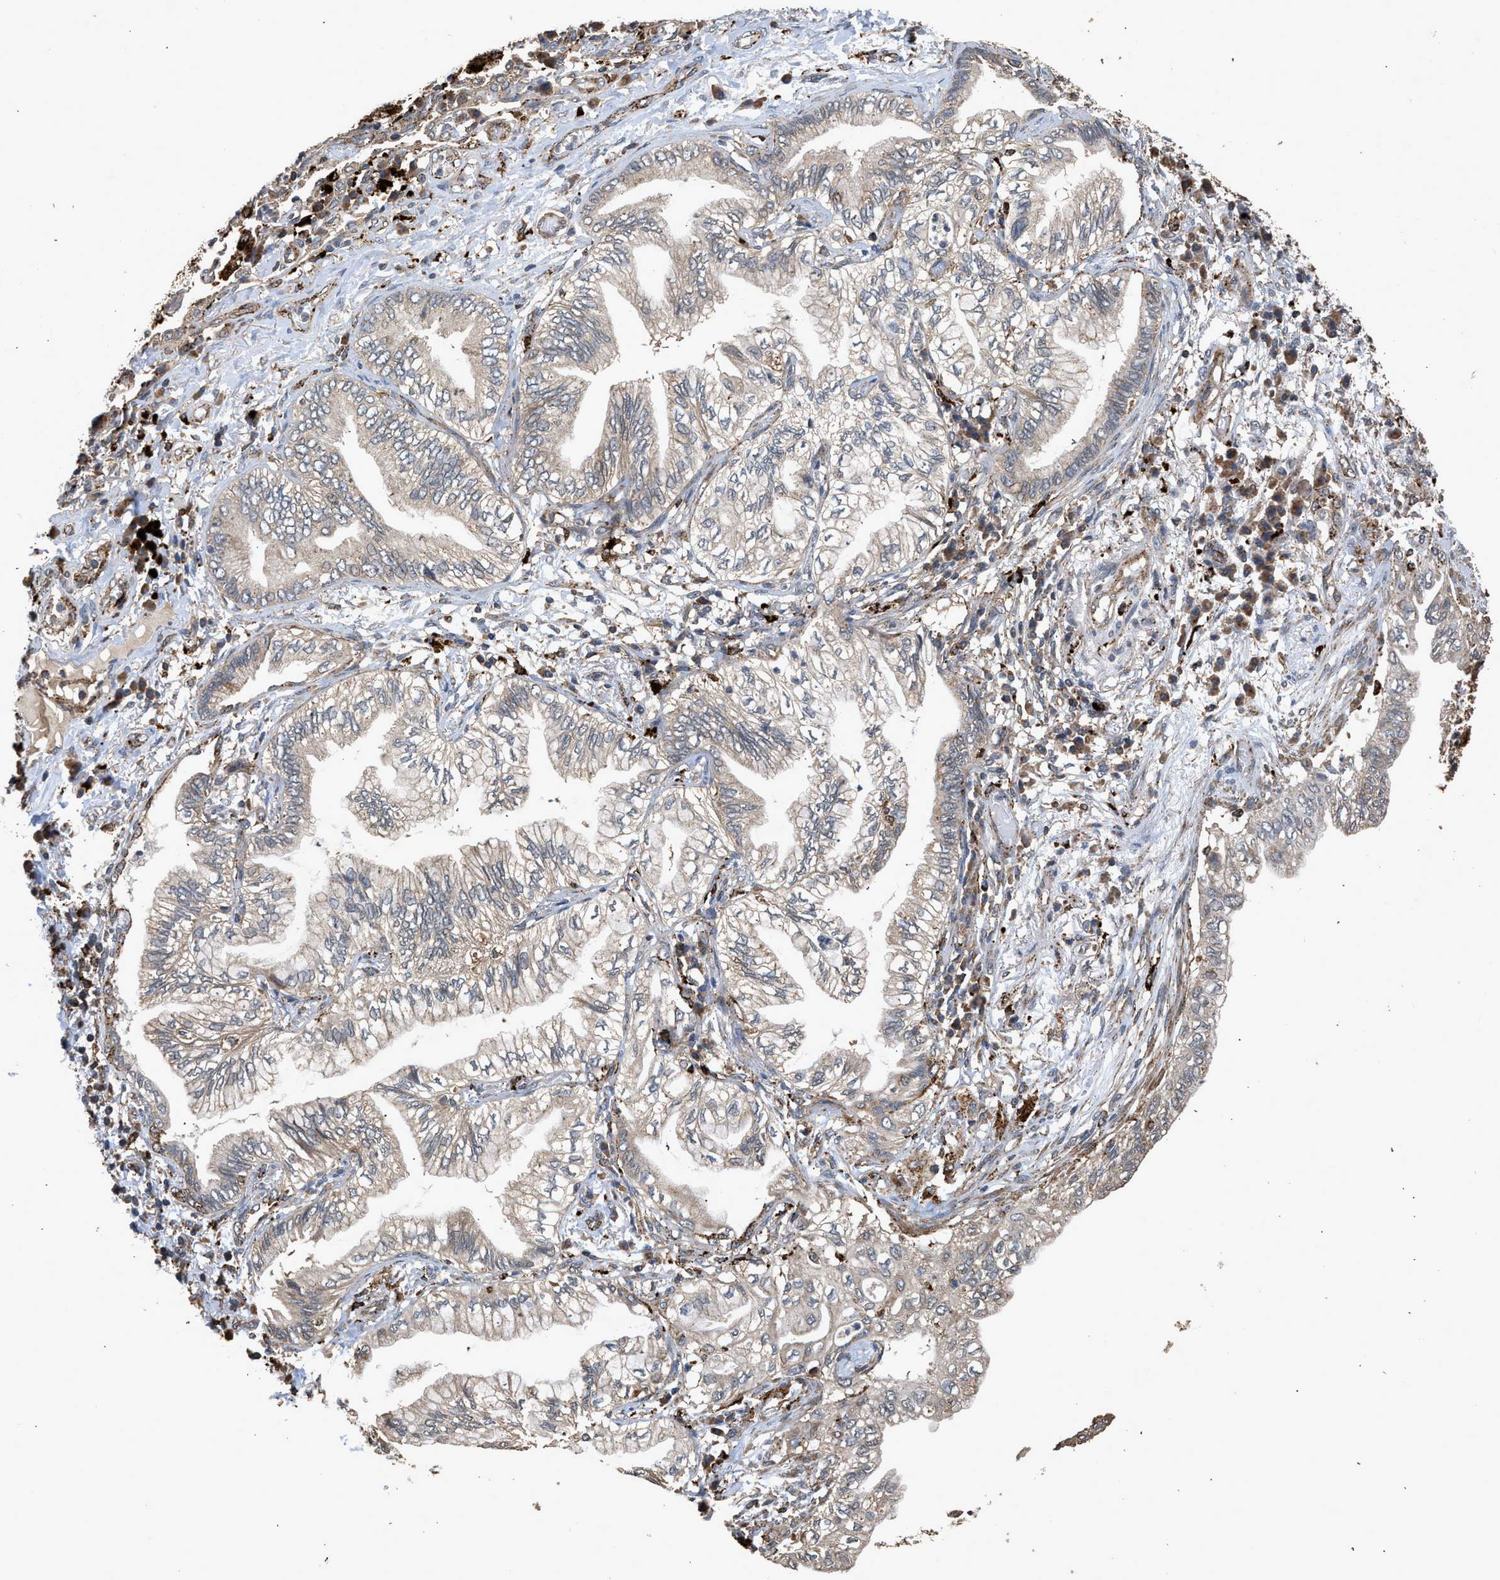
{"staining": {"intensity": "weak", "quantity": "25%-75%", "location": "cytoplasmic/membranous"}, "tissue": "lung cancer", "cell_type": "Tumor cells", "image_type": "cancer", "snomed": [{"axis": "morphology", "description": "Normal tissue, NOS"}, {"axis": "morphology", "description": "Adenocarcinoma, NOS"}, {"axis": "topography", "description": "Bronchus"}, {"axis": "topography", "description": "Lung"}], "caption": "Protein staining exhibits weak cytoplasmic/membranous positivity in approximately 25%-75% of tumor cells in lung cancer.", "gene": "CTSV", "patient": {"sex": "female", "age": 70}}